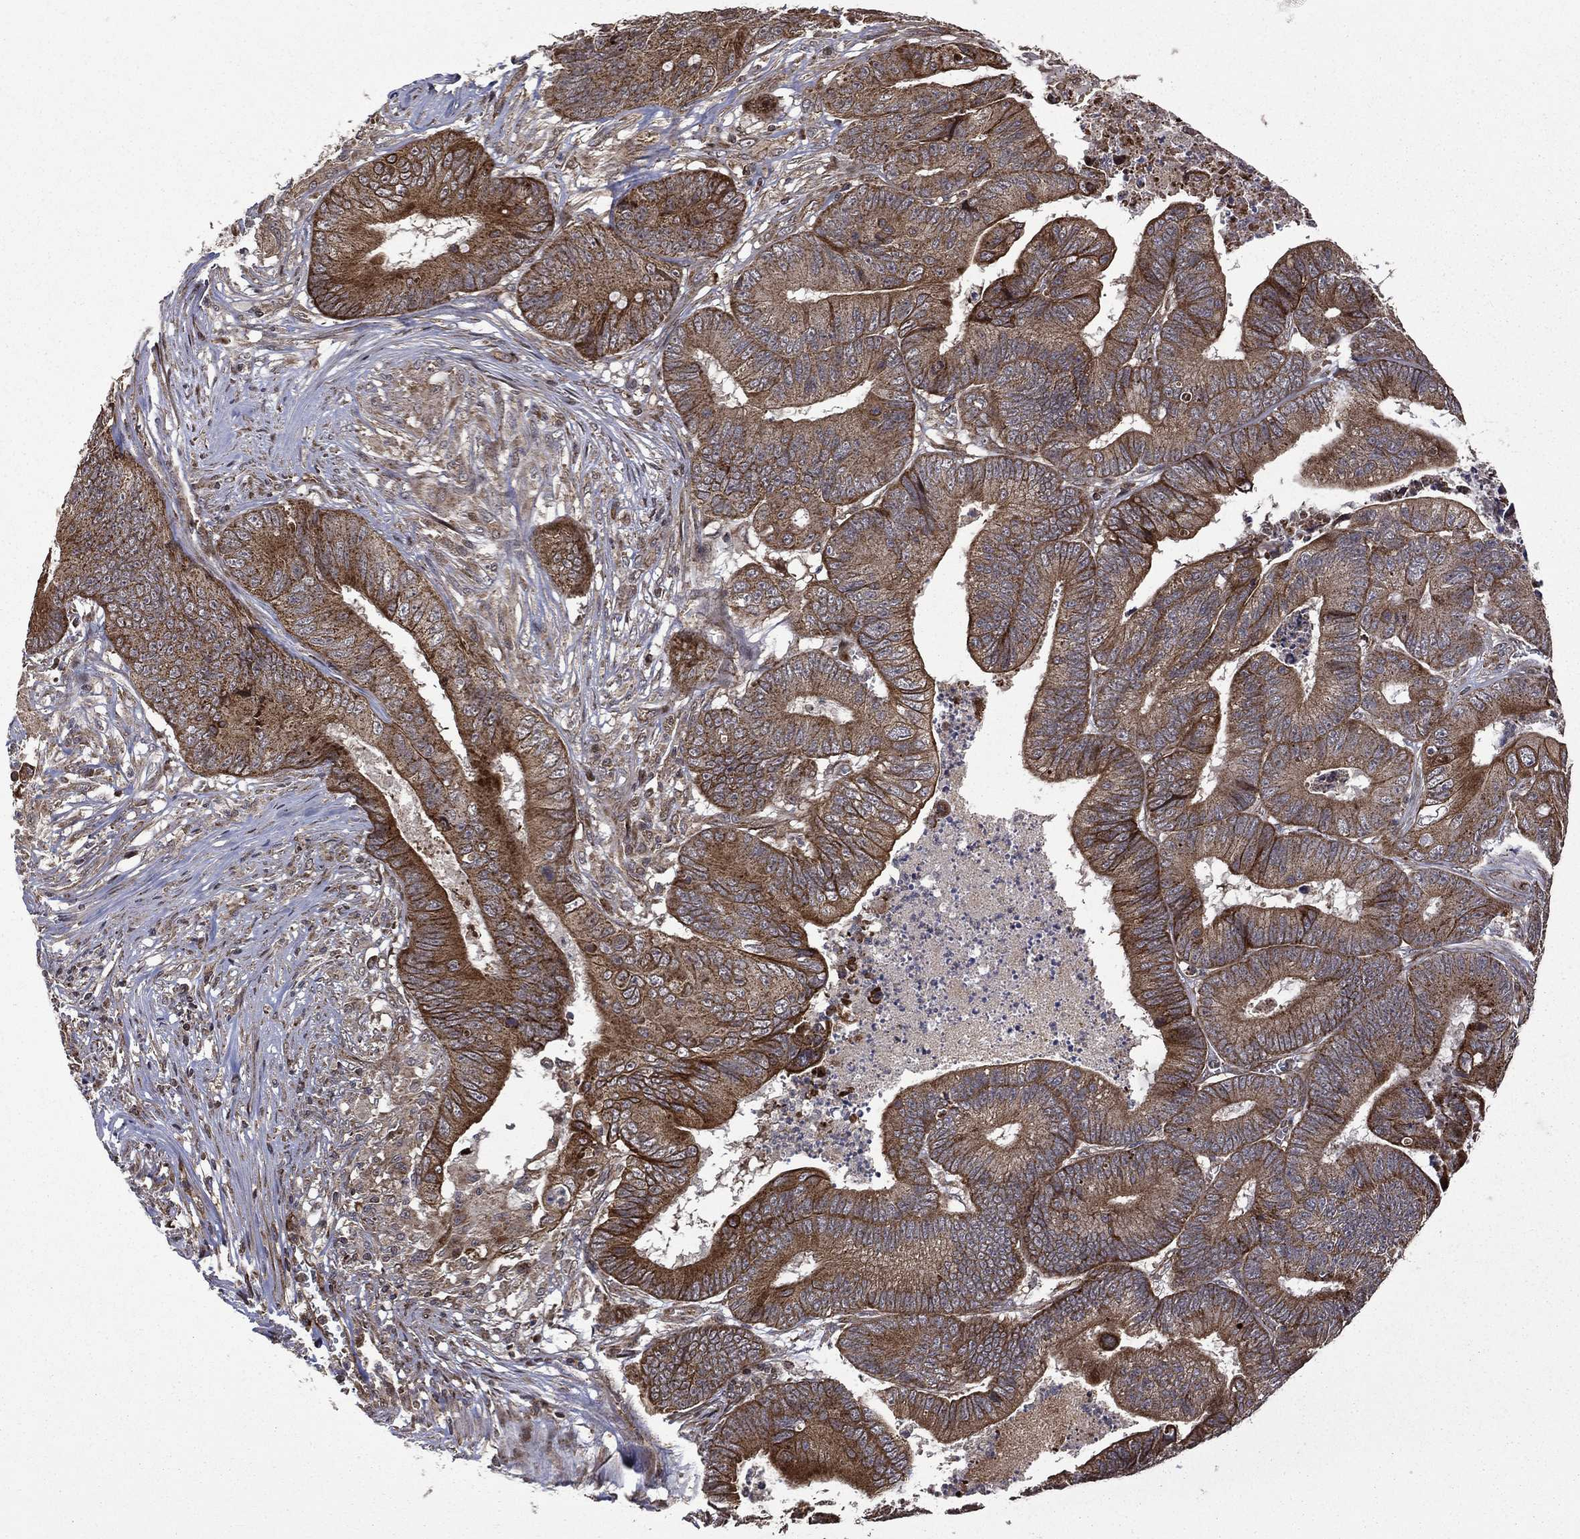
{"staining": {"intensity": "strong", "quantity": ">75%", "location": "cytoplasmic/membranous"}, "tissue": "colorectal cancer", "cell_type": "Tumor cells", "image_type": "cancer", "snomed": [{"axis": "morphology", "description": "Adenocarcinoma, NOS"}, {"axis": "topography", "description": "Colon"}], "caption": "Human colorectal cancer stained with a brown dye shows strong cytoplasmic/membranous positive positivity in approximately >75% of tumor cells.", "gene": "GIMAP6", "patient": {"sex": "male", "age": 84}}